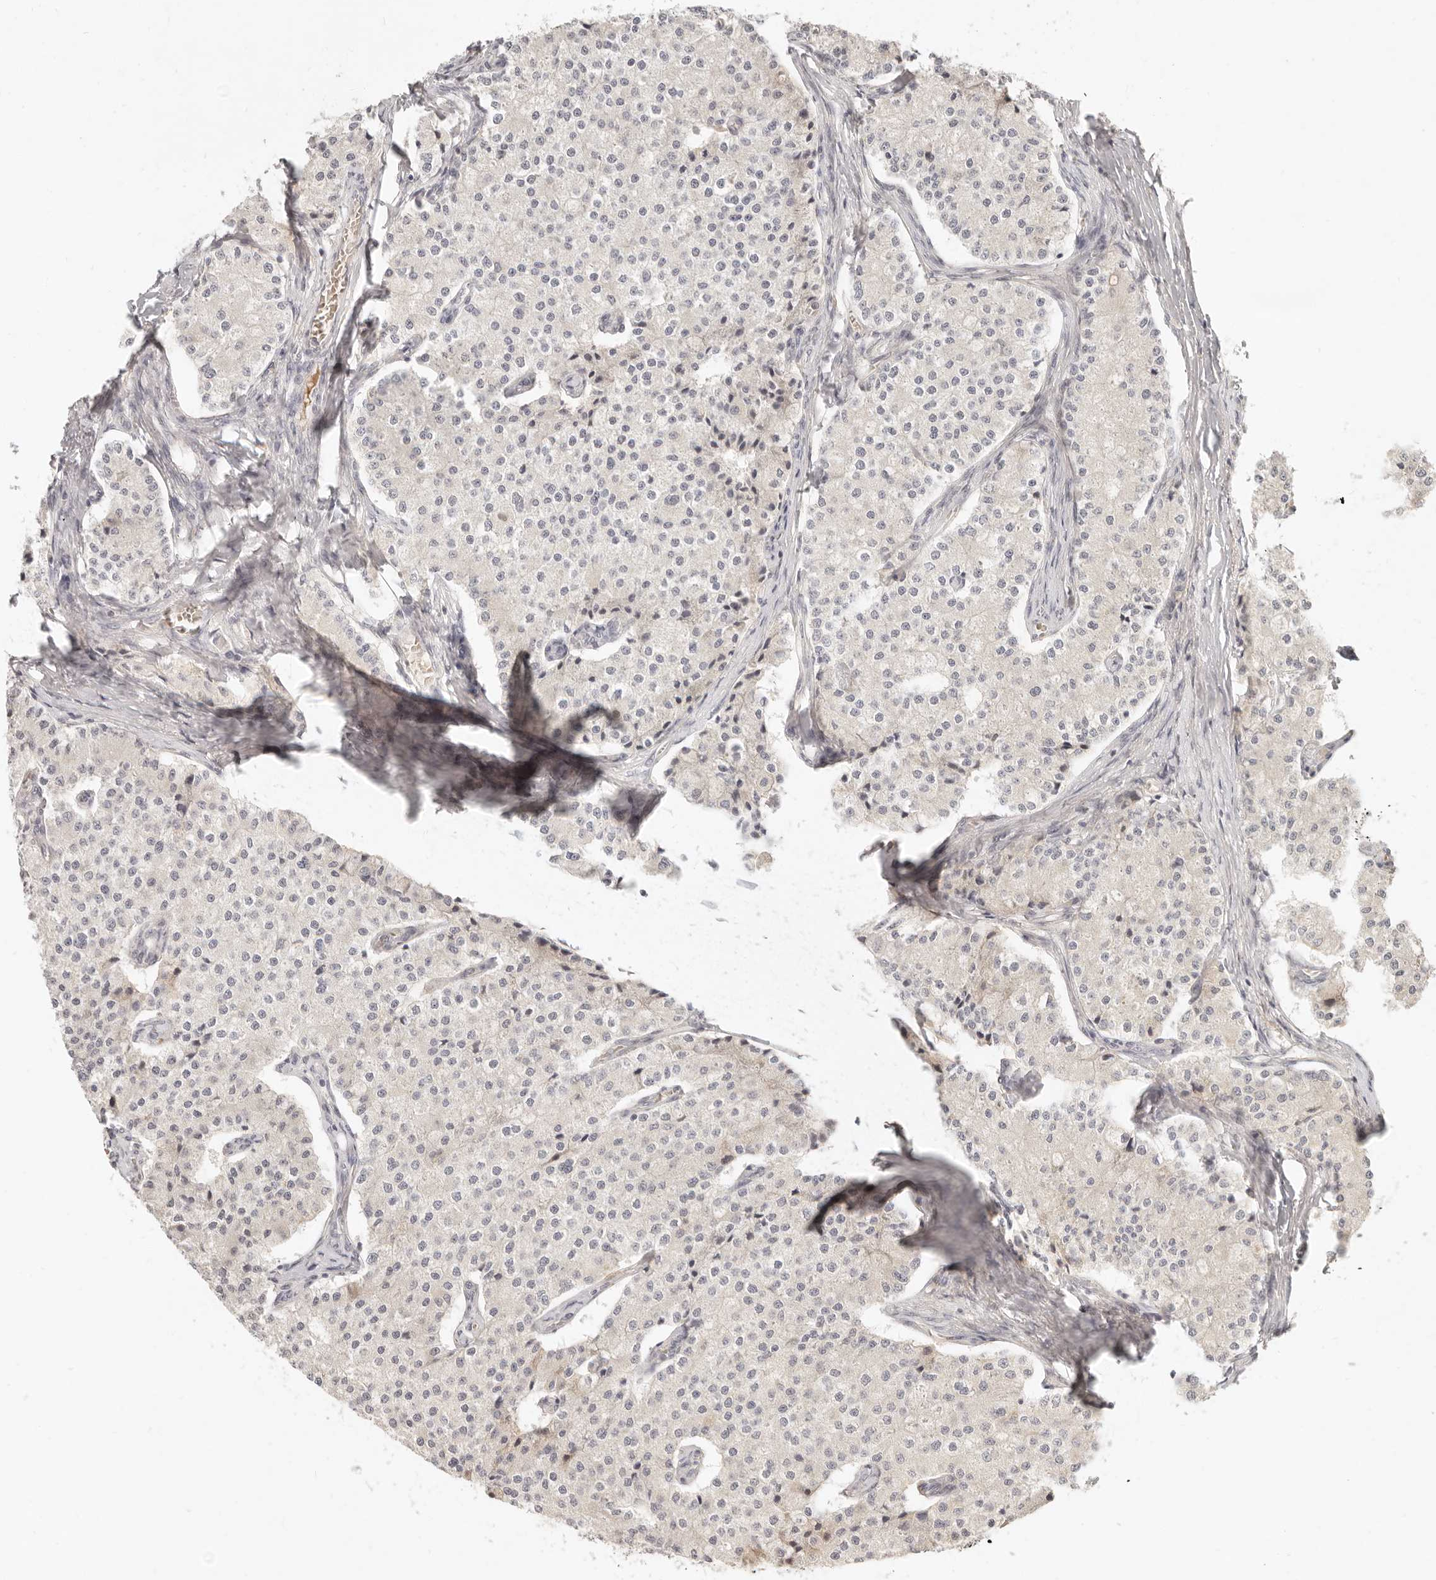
{"staining": {"intensity": "negative", "quantity": "none", "location": "none"}, "tissue": "carcinoid", "cell_type": "Tumor cells", "image_type": "cancer", "snomed": [{"axis": "morphology", "description": "Carcinoid, malignant, NOS"}, {"axis": "topography", "description": "Colon"}], "caption": "High power microscopy image of an immunohistochemistry (IHC) histopathology image of carcinoid (malignant), revealing no significant positivity in tumor cells.", "gene": "UBXN11", "patient": {"sex": "female", "age": 52}}